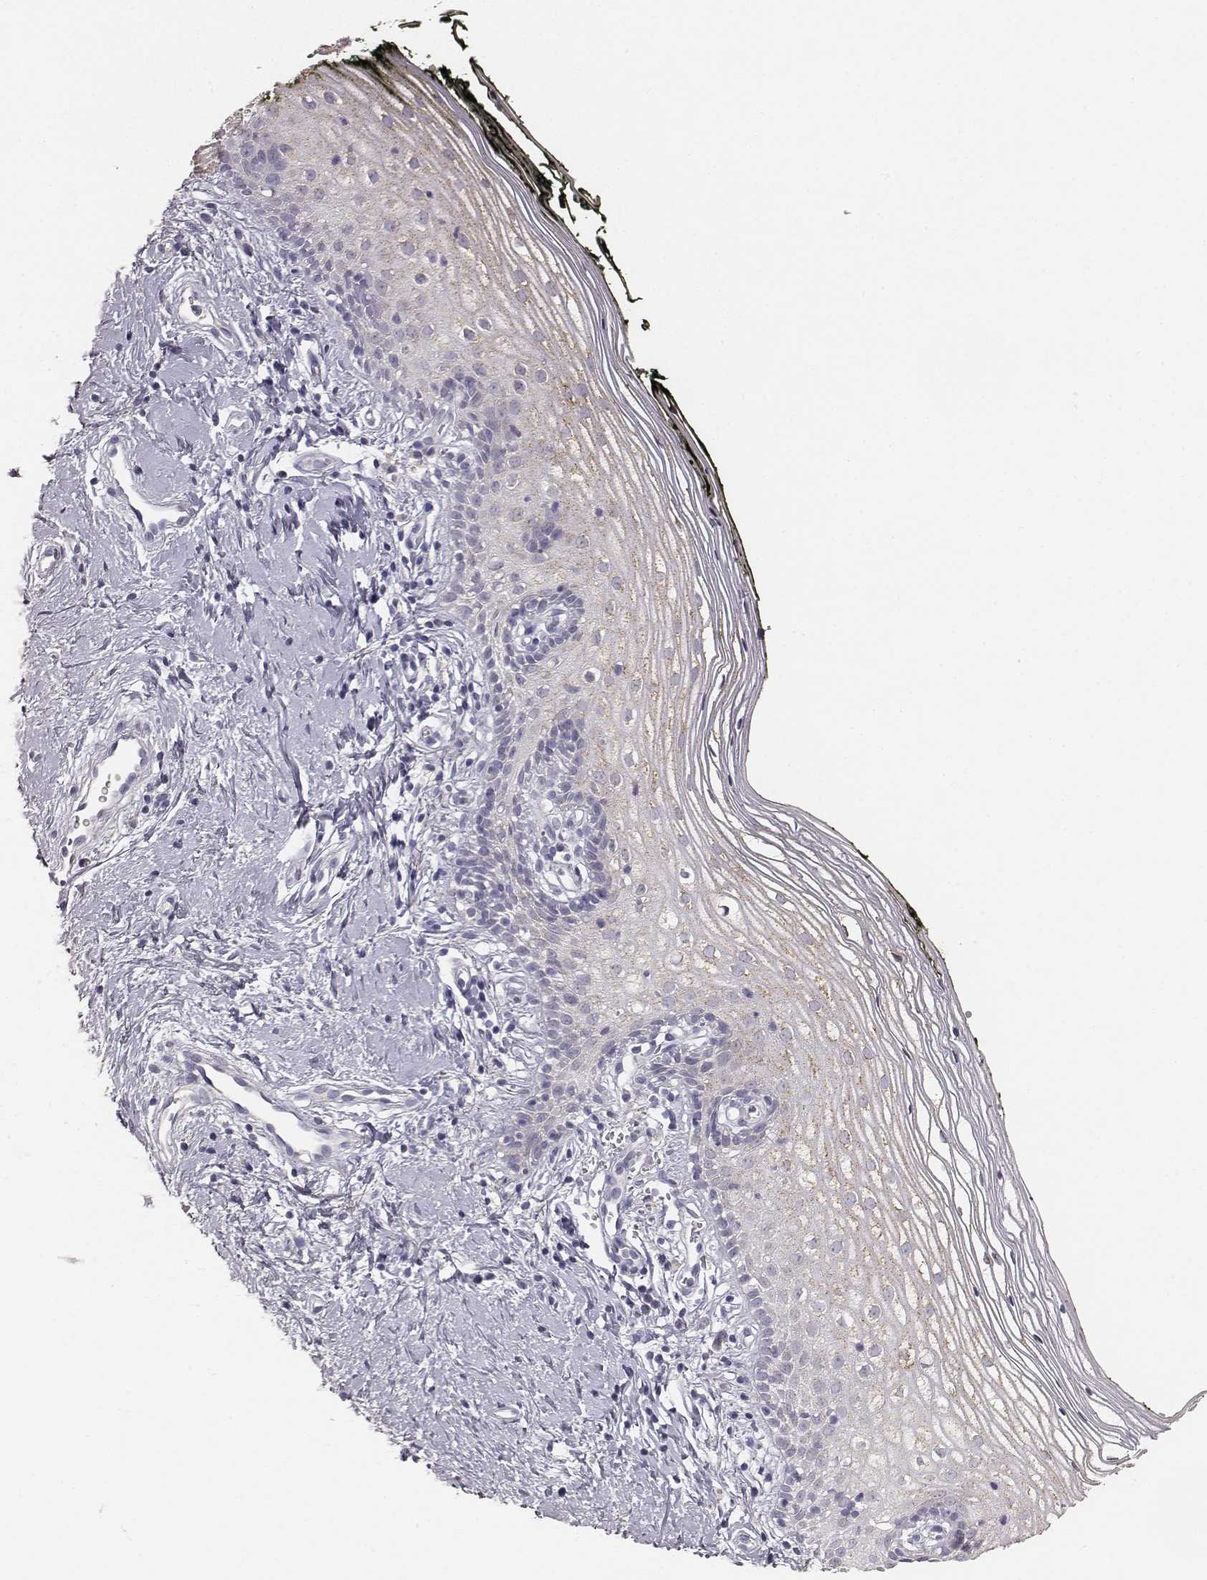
{"staining": {"intensity": "weak", "quantity": "25%-75%", "location": "cytoplasmic/membranous"}, "tissue": "vagina", "cell_type": "Squamous epithelial cells", "image_type": "normal", "snomed": [{"axis": "morphology", "description": "Normal tissue, NOS"}, {"axis": "topography", "description": "Vagina"}], "caption": "Brown immunohistochemical staining in normal human vagina demonstrates weak cytoplasmic/membranous positivity in about 25%-75% of squamous epithelial cells.", "gene": "ABCD3", "patient": {"sex": "female", "age": 47}}